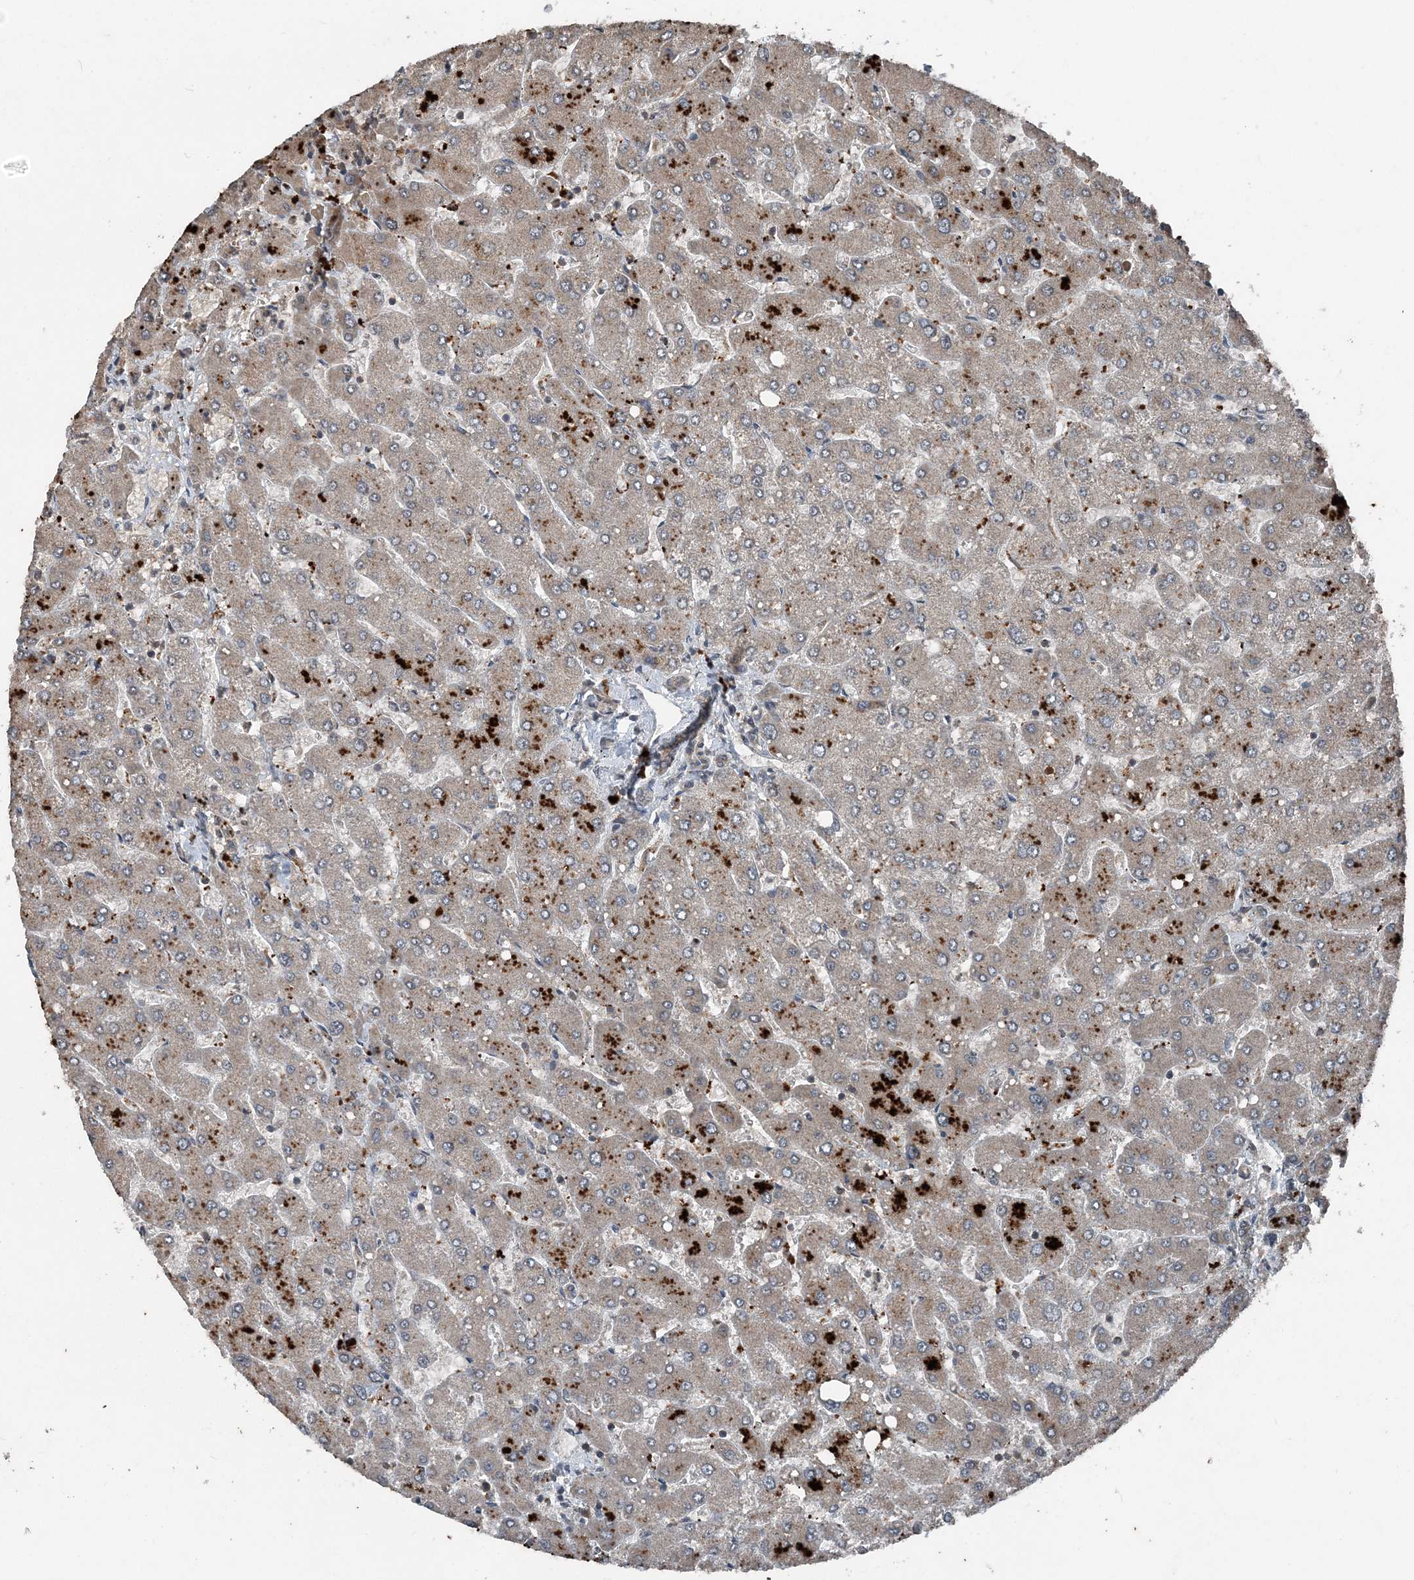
{"staining": {"intensity": "weak", "quantity": "25%-75%", "location": "cytoplasmic/membranous"}, "tissue": "liver", "cell_type": "Cholangiocytes", "image_type": "normal", "snomed": [{"axis": "morphology", "description": "Normal tissue, NOS"}, {"axis": "topography", "description": "Liver"}], "caption": "Normal liver exhibits weak cytoplasmic/membranous positivity in about 25%-75% of cholangiocytes.", "gene": "CFL1", "patient": {"sex": "male", "age": 55}}